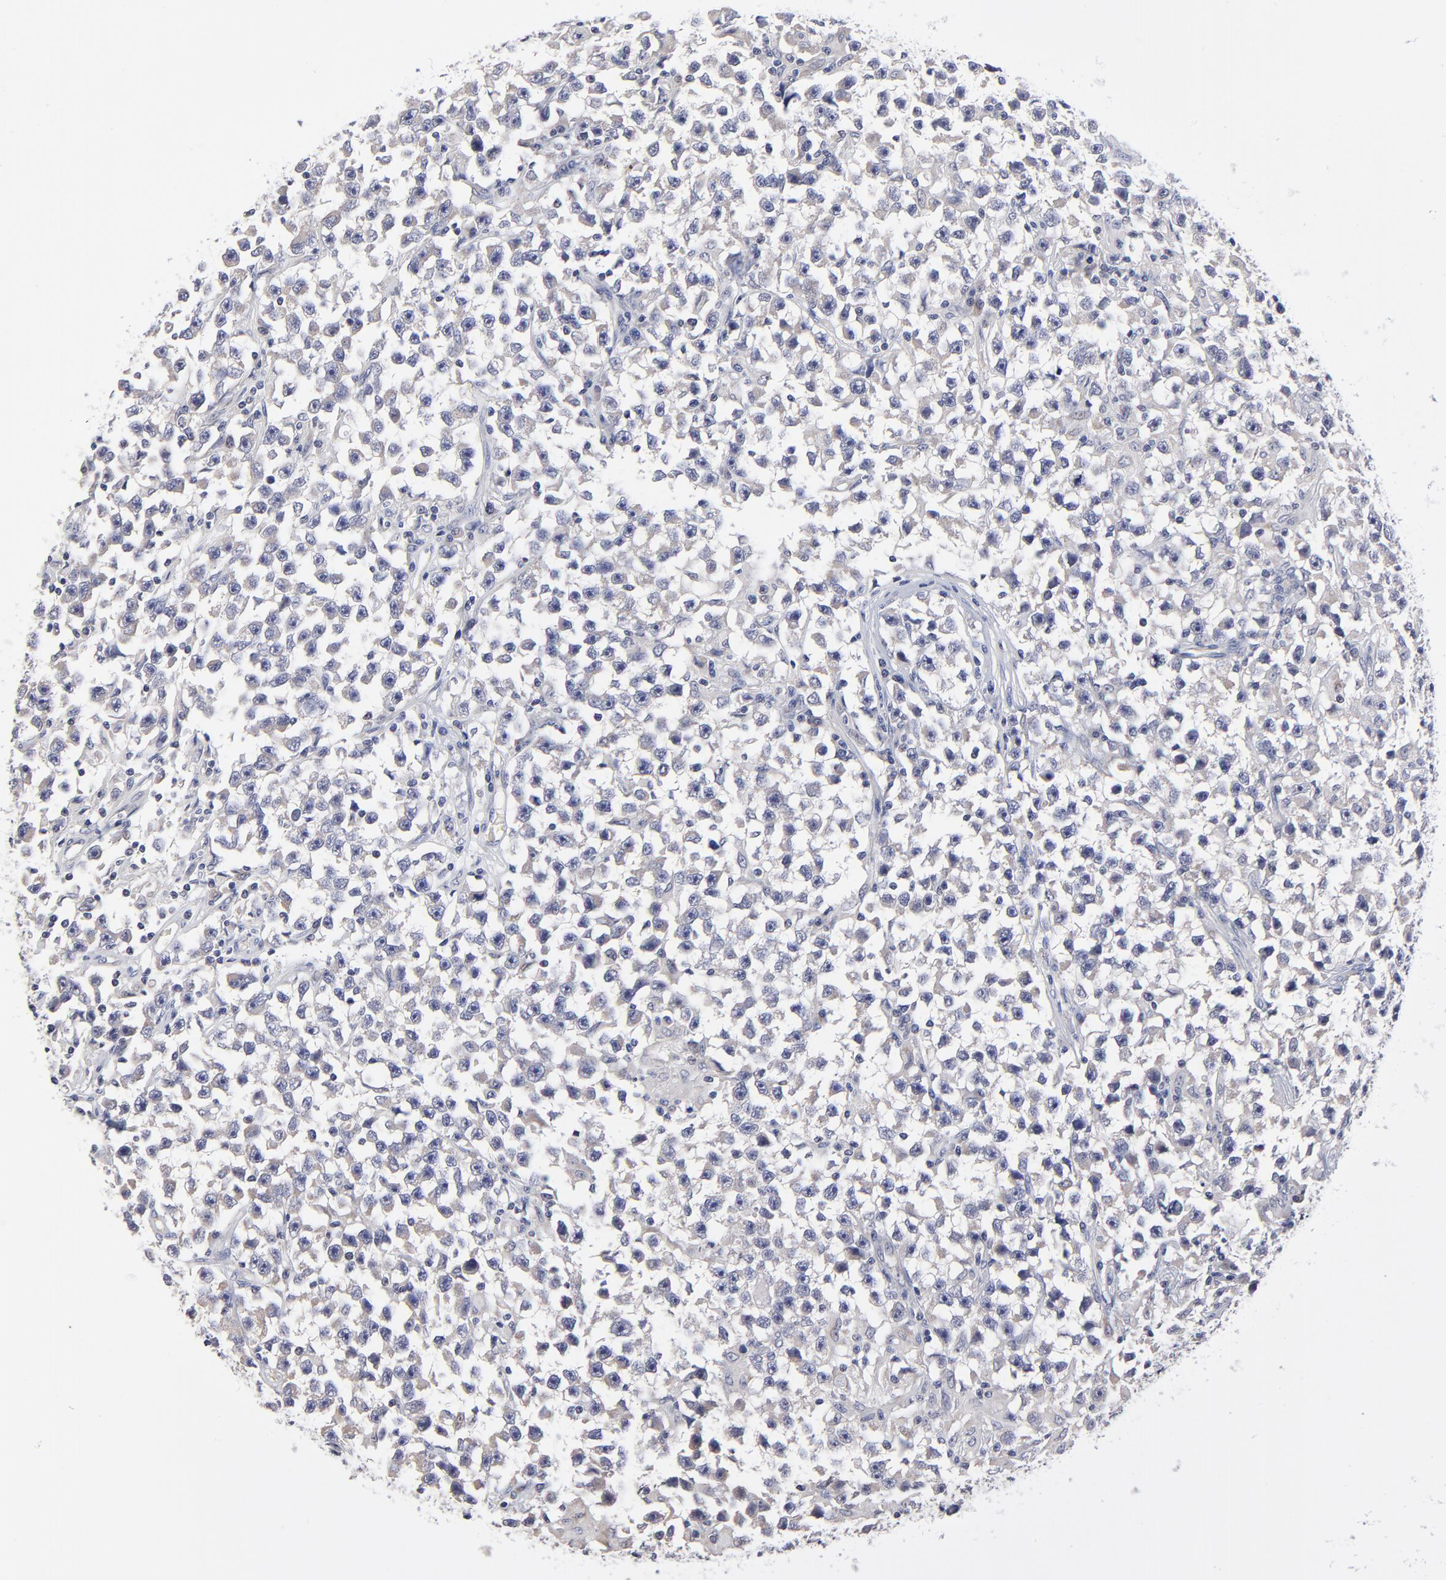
{"staining": {"intensity": "negative", "quantity": "none", "location": "none"}, "tissue": "testis cancer", "cell_type": "Tumor cells", "image_type": "cancer", "snomed": [{"axis": "morphology", "description": "Seminoma, NOS"}, {"axis": "topography", "description": "Testis"}], "caption": "A high-resolution histopathology image shows immunohistochemistry staining of seminoma (testis), which shows no significant staining in tumor cells. The staining was performed using DAB (3,3'-diaminobenzidine) to visualize the protein expression in brown, while the nuclei were stained in blue with hematoxylin (Magnification: 20x).", "gene": "FBXO8", "patient": {"sex": "male", "age": 33}}